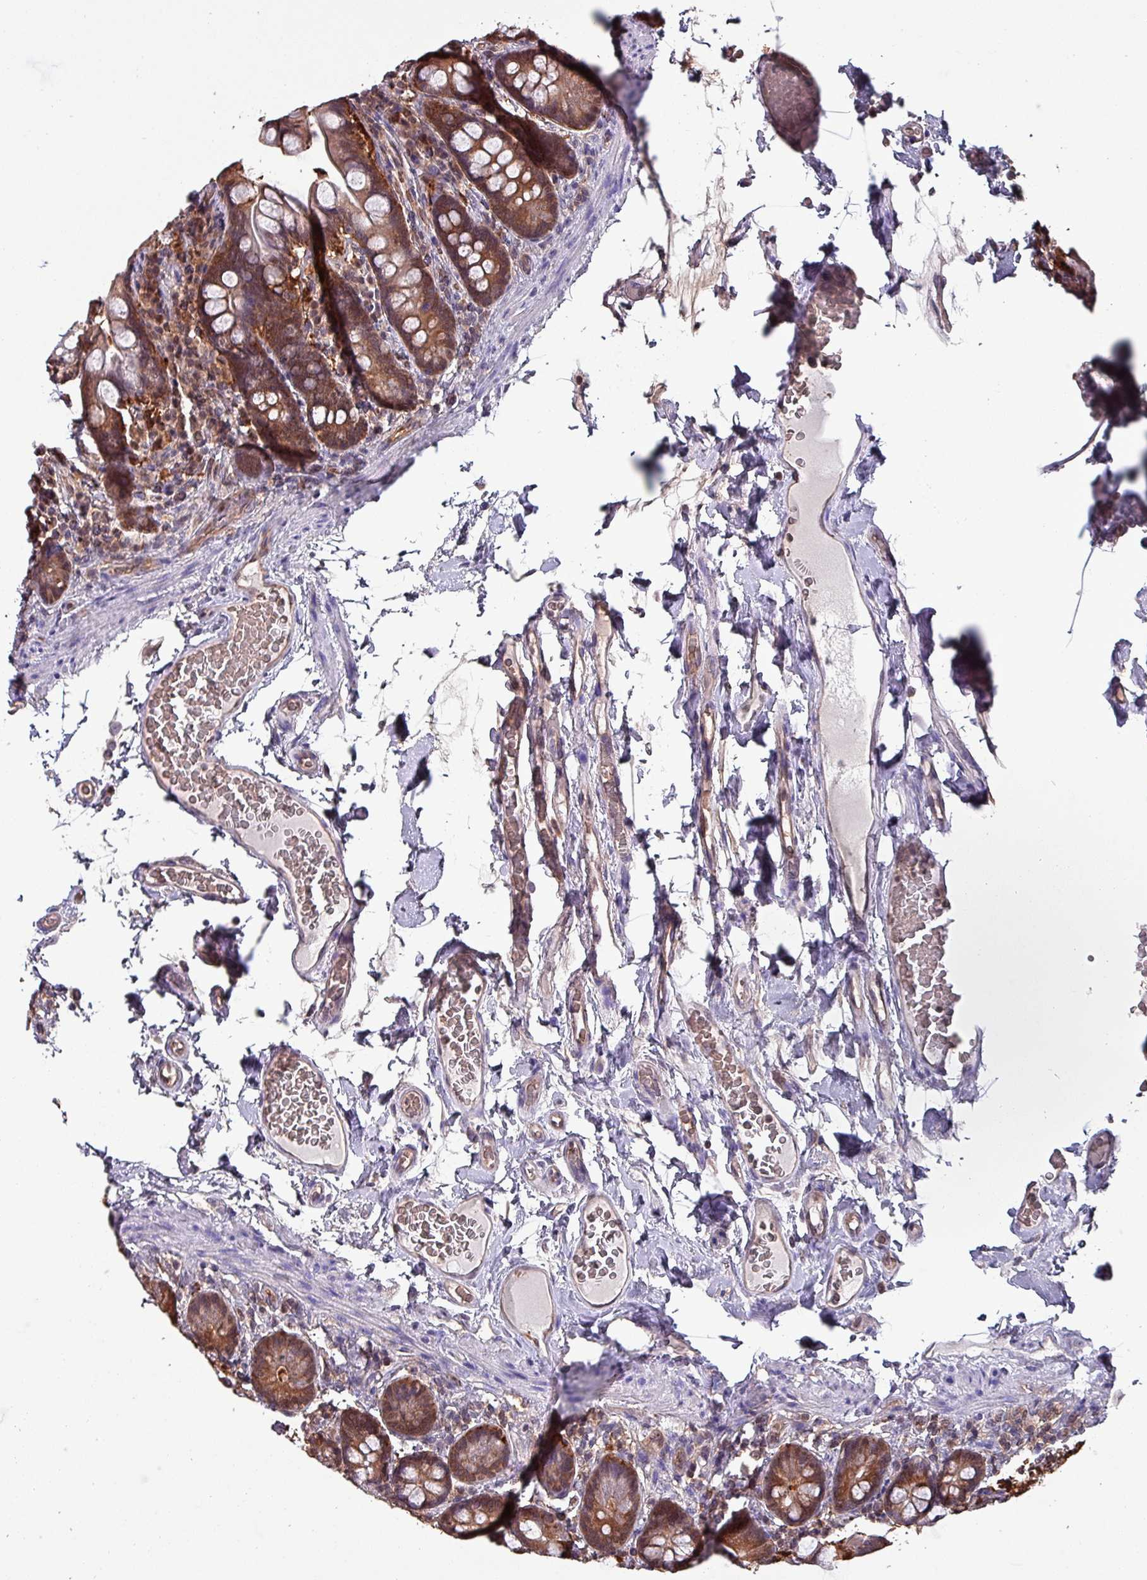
{"staining": {"intensity": "moderate", "quantity": ">75%", "location": "cytoplasmic/membranous,nuclear"}, "tissue": "small intestine", "cell_type": "Glandular cells", "image_type": "normal", "snomed": [{"axis": "morphology", "description": "Normal tissue, NOS"}, {"axis": "topography", "description": "Small intestine"}], "caption": "Protein expression analysis of normal human small intestine reveals moderate cytoplasmic/membranous,nuclear staining in approximately >75% of glandular cells.", "gene": "PSMB8", "patient": {"sex": "female", "age": 64}}